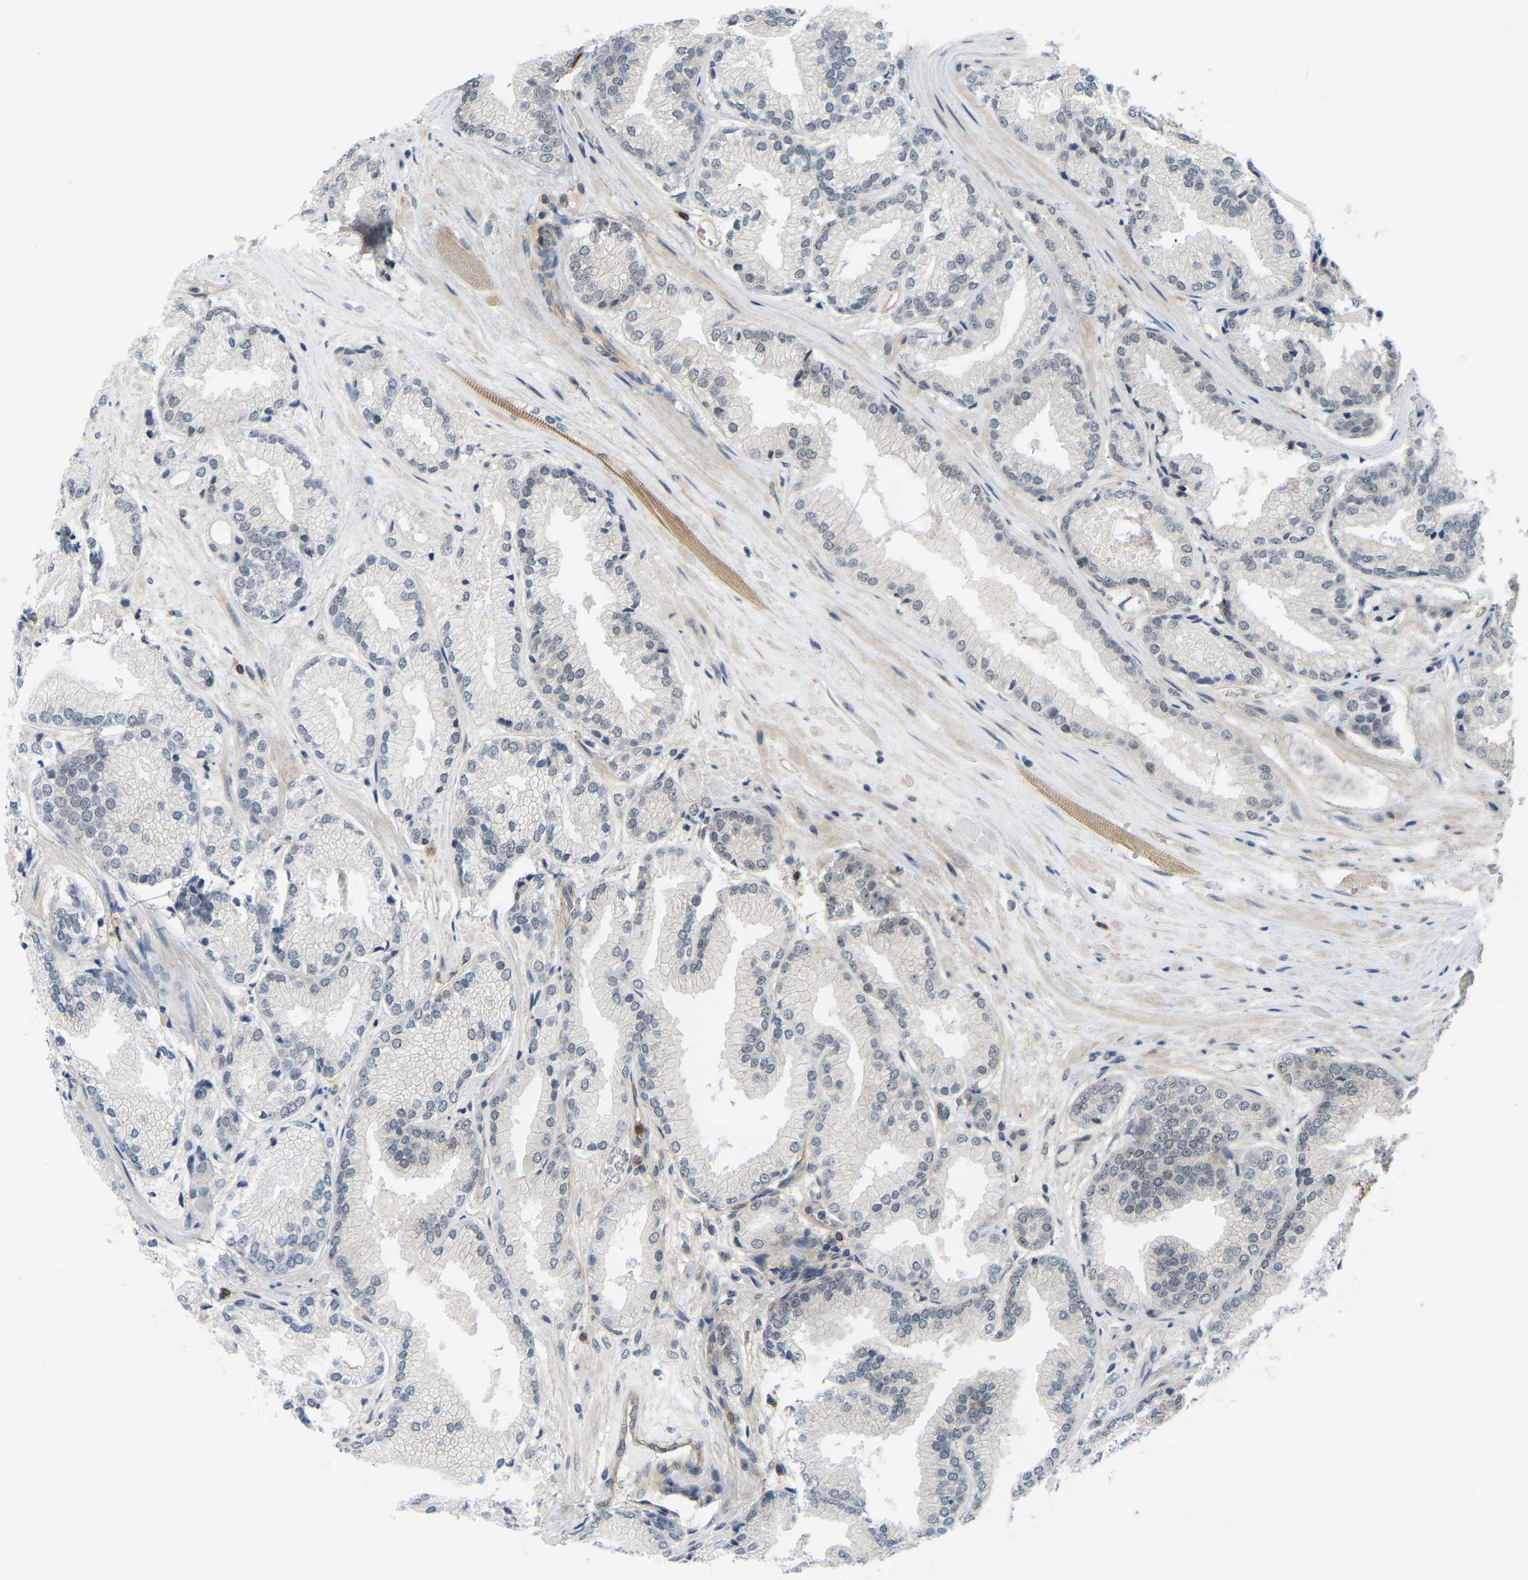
{"staining": {"intensity": "negative", "quantity": "none", "location": "none"}, "tissue": "prostate cancer", "cell_type": "Tumor cells", "image_type": "cancer", "snomed": [{"axis": "morphology", "description": "Adenocarcinoma, High grade"}, {"axis": "topography", "description": "Prostate"}], "caption": "The immunohistochemistry image has no significant expression in tumor cells of prostate cancer (adenocarcinoma (high-grade)) tissue. (DAB (3,3'-diaminobenzidine) immunohistochemistry visualized using brightfield microscopy, high magnification).", "gene": "SERPINB5", "patient": {"sex": "male", "age": 59}}